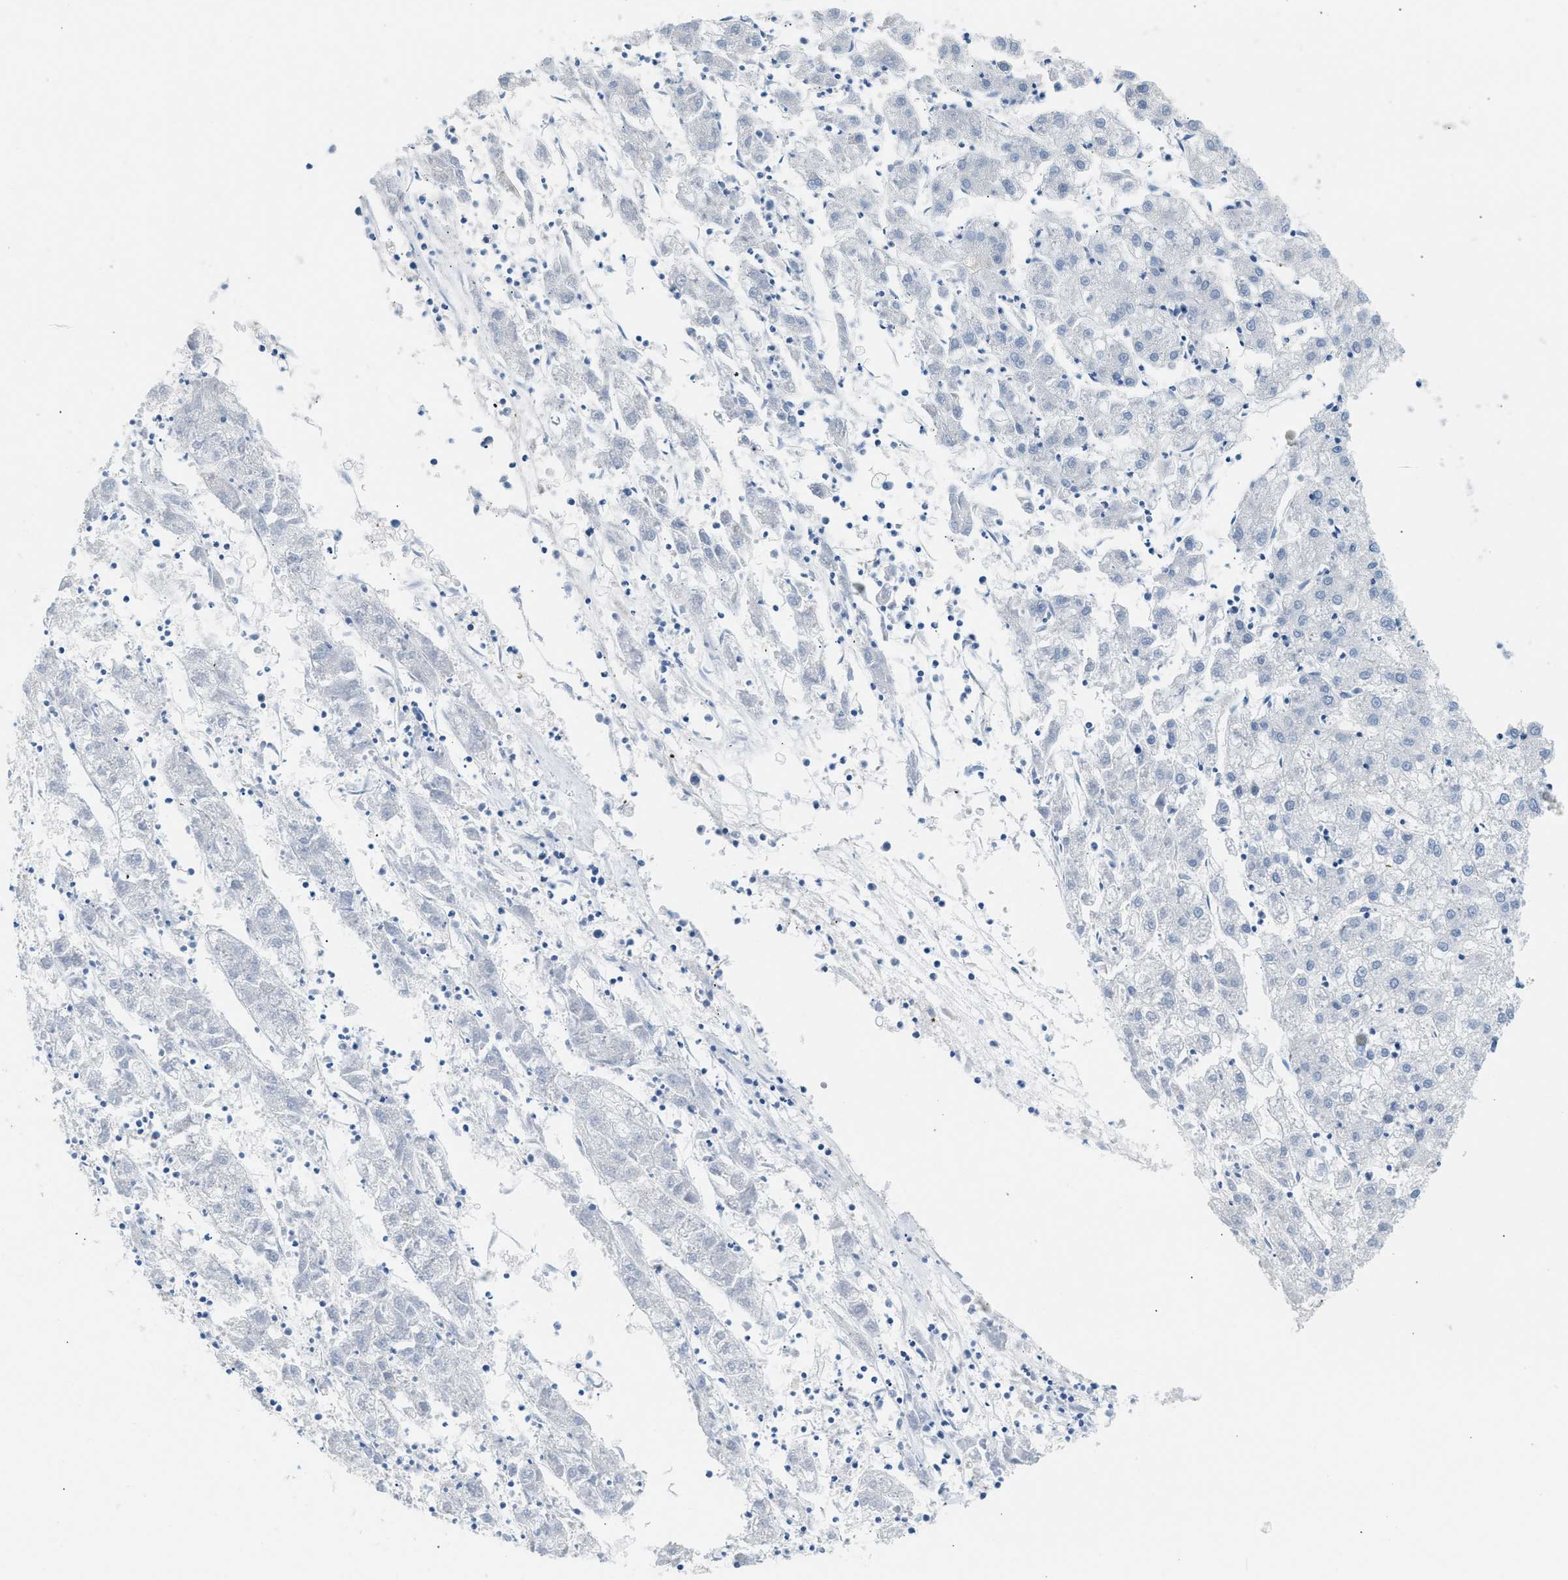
{"staining": {"intensity": "negative", "quantity": "none", "location": "none"}, "tissue": "liver cancer", "cell_type": "Tumor cells", "image_type": "cancer", "snomed": [{"axis": "morphology", "description": "Carcinoma, Hepatocellular, NOS"}, {"axis": "topography", "description": "Liver"}], "caption": "Immunohistochemistry photomicrograph of neoplastic tissue: human liver hepatocellular carcinoma stained with DAB displays no significant protein staining in tumor cells.", "gene": "SPAM1", "patient": {"sex": "male", "age": 72}}